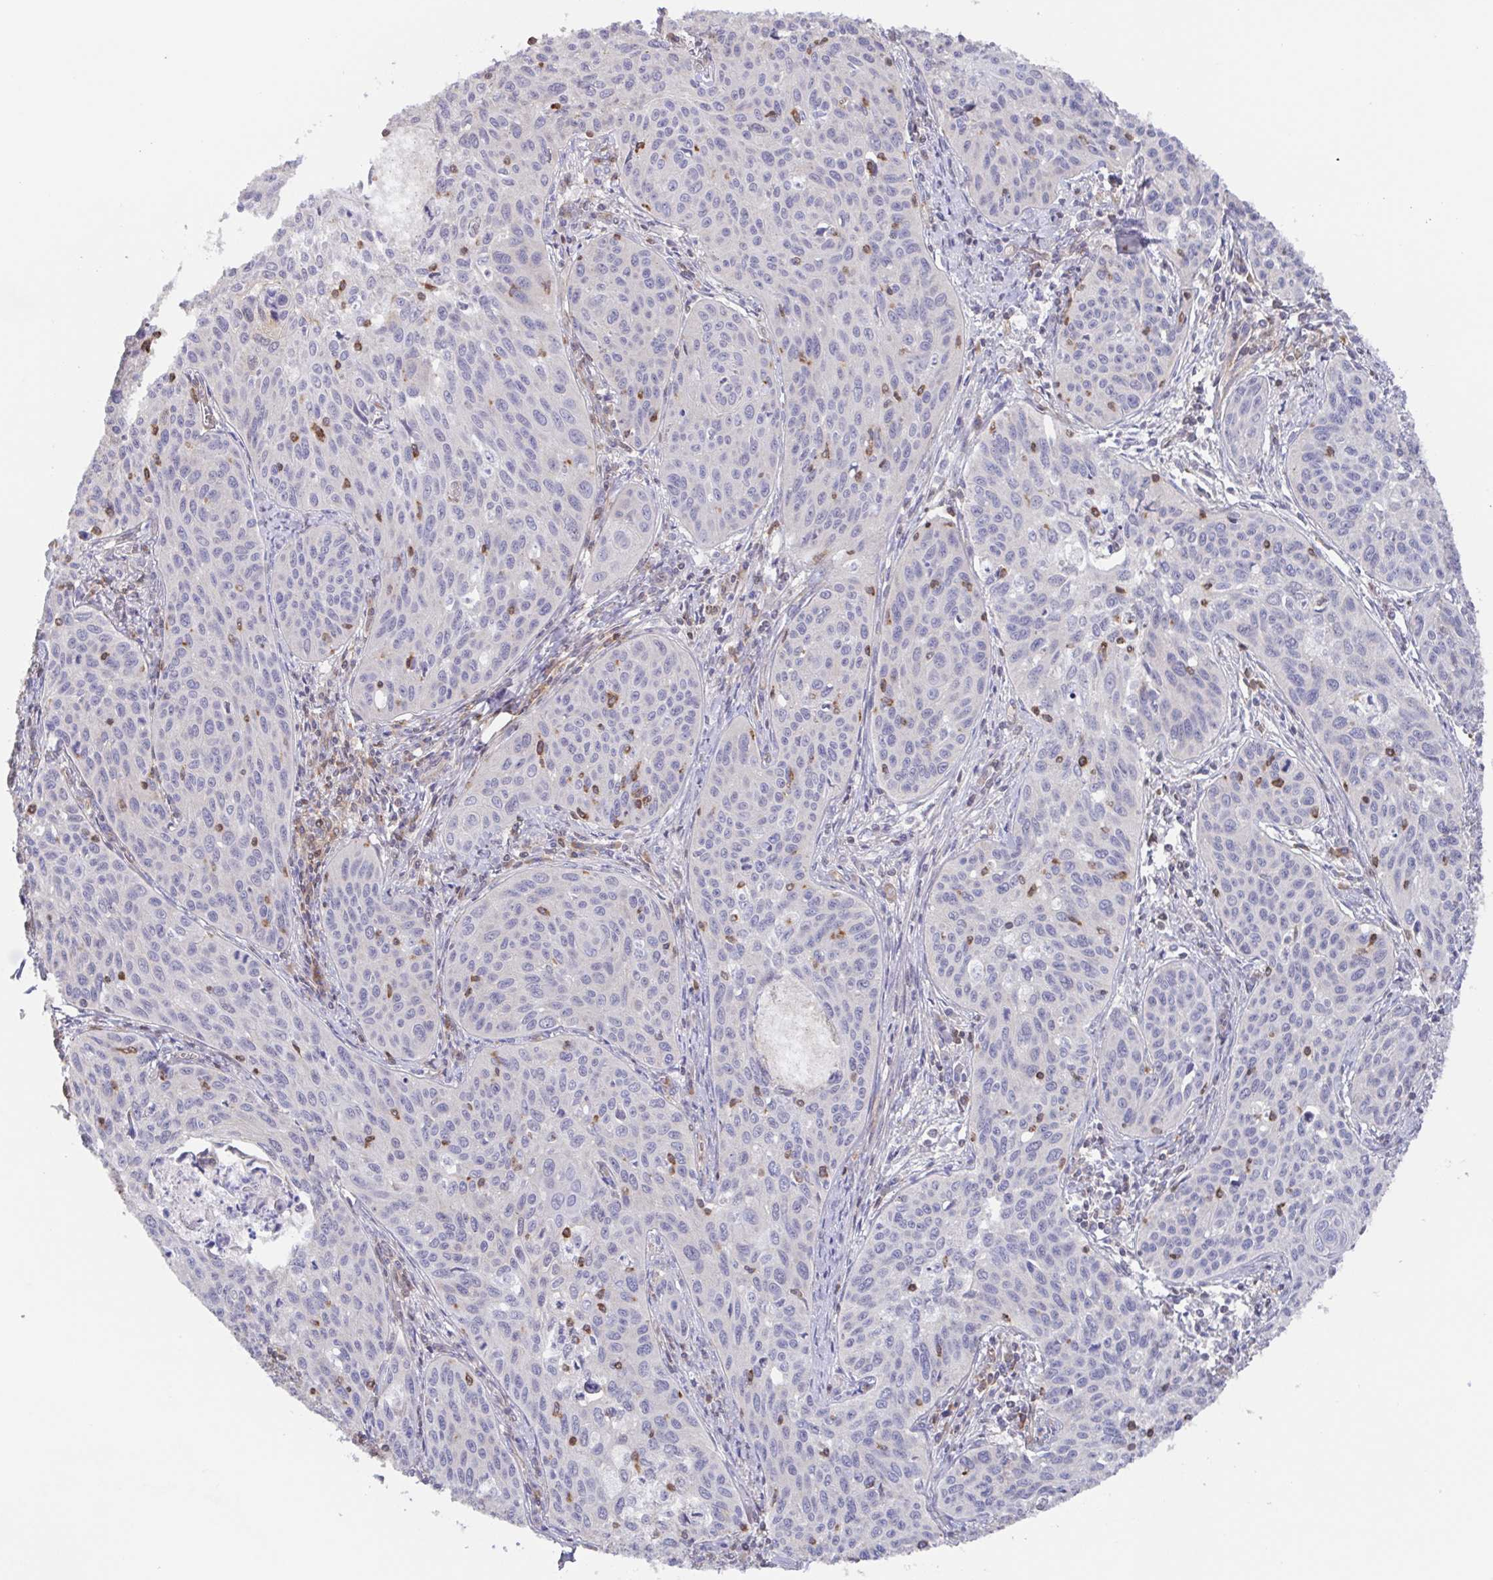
{"staining": {"intensity": "negative", "quantity": "none", "location": "none"}, "tissue": "cervical cancer", "cell_type": "Tumor cells", "image_type": "cancer", "snomed": [{"axis": "morphology", "description": "Squamous cell carcinoma, NOS"}, {"axis": "topography", "description": "Cervix"}], "caption": "This histopathology image is of cervical squamous cell carcinoma stained with immunohistochemistry to label a protein in brown with the nuclei are counter-stained blue. There is no staining in tumor cells.", "gene": "AGFG2", "patient": {"sex": "female", "age": 31}}